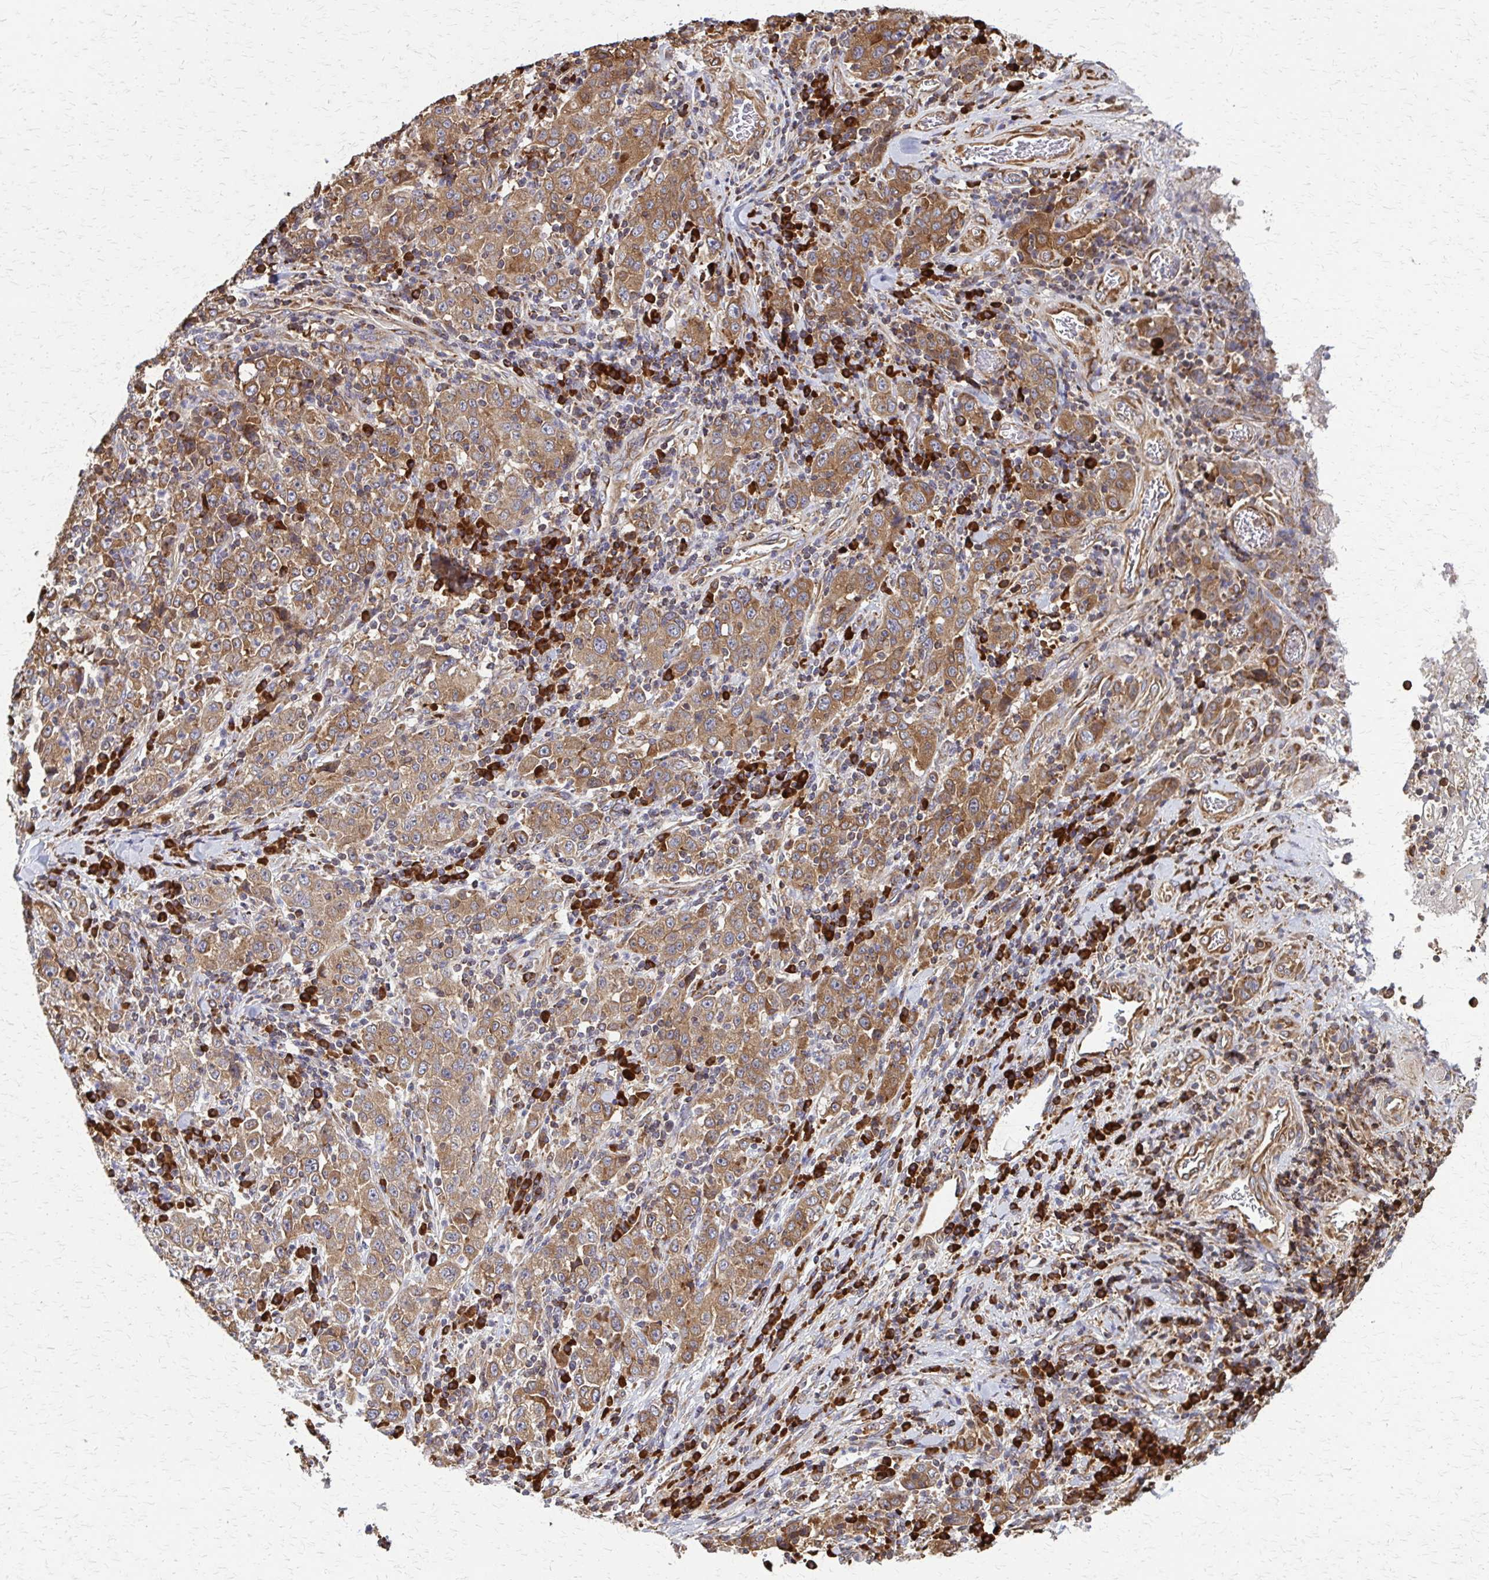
{"staining": {"intensity": "moderate", "quantity": ">75%", "location": "cytoplasmic/membranous"}, "tissue": "stomach cancer", "cell_type": "Tumor cells", "image_type": "cancer", "snomed": [{"axis": "morphology", "description": "Normal tissue, NOS"}, {"axis": "morphology", "description": "Adenocarcinoma, NOS"}, {"axis": "topography", "description": "Stomach, upper"}, {"axis": "topography", "description": "Stomach"}], "caption": "An IHC photomicrograph of tumor tissue is shown. Protein staining in brown highlights moderate cytoplasmic/membranous positivity in stomach cancer within tumor cells. Nuclei are stained in blue.", "gene": "EEF2", "patient": {"sex": "male", "age": 59}}